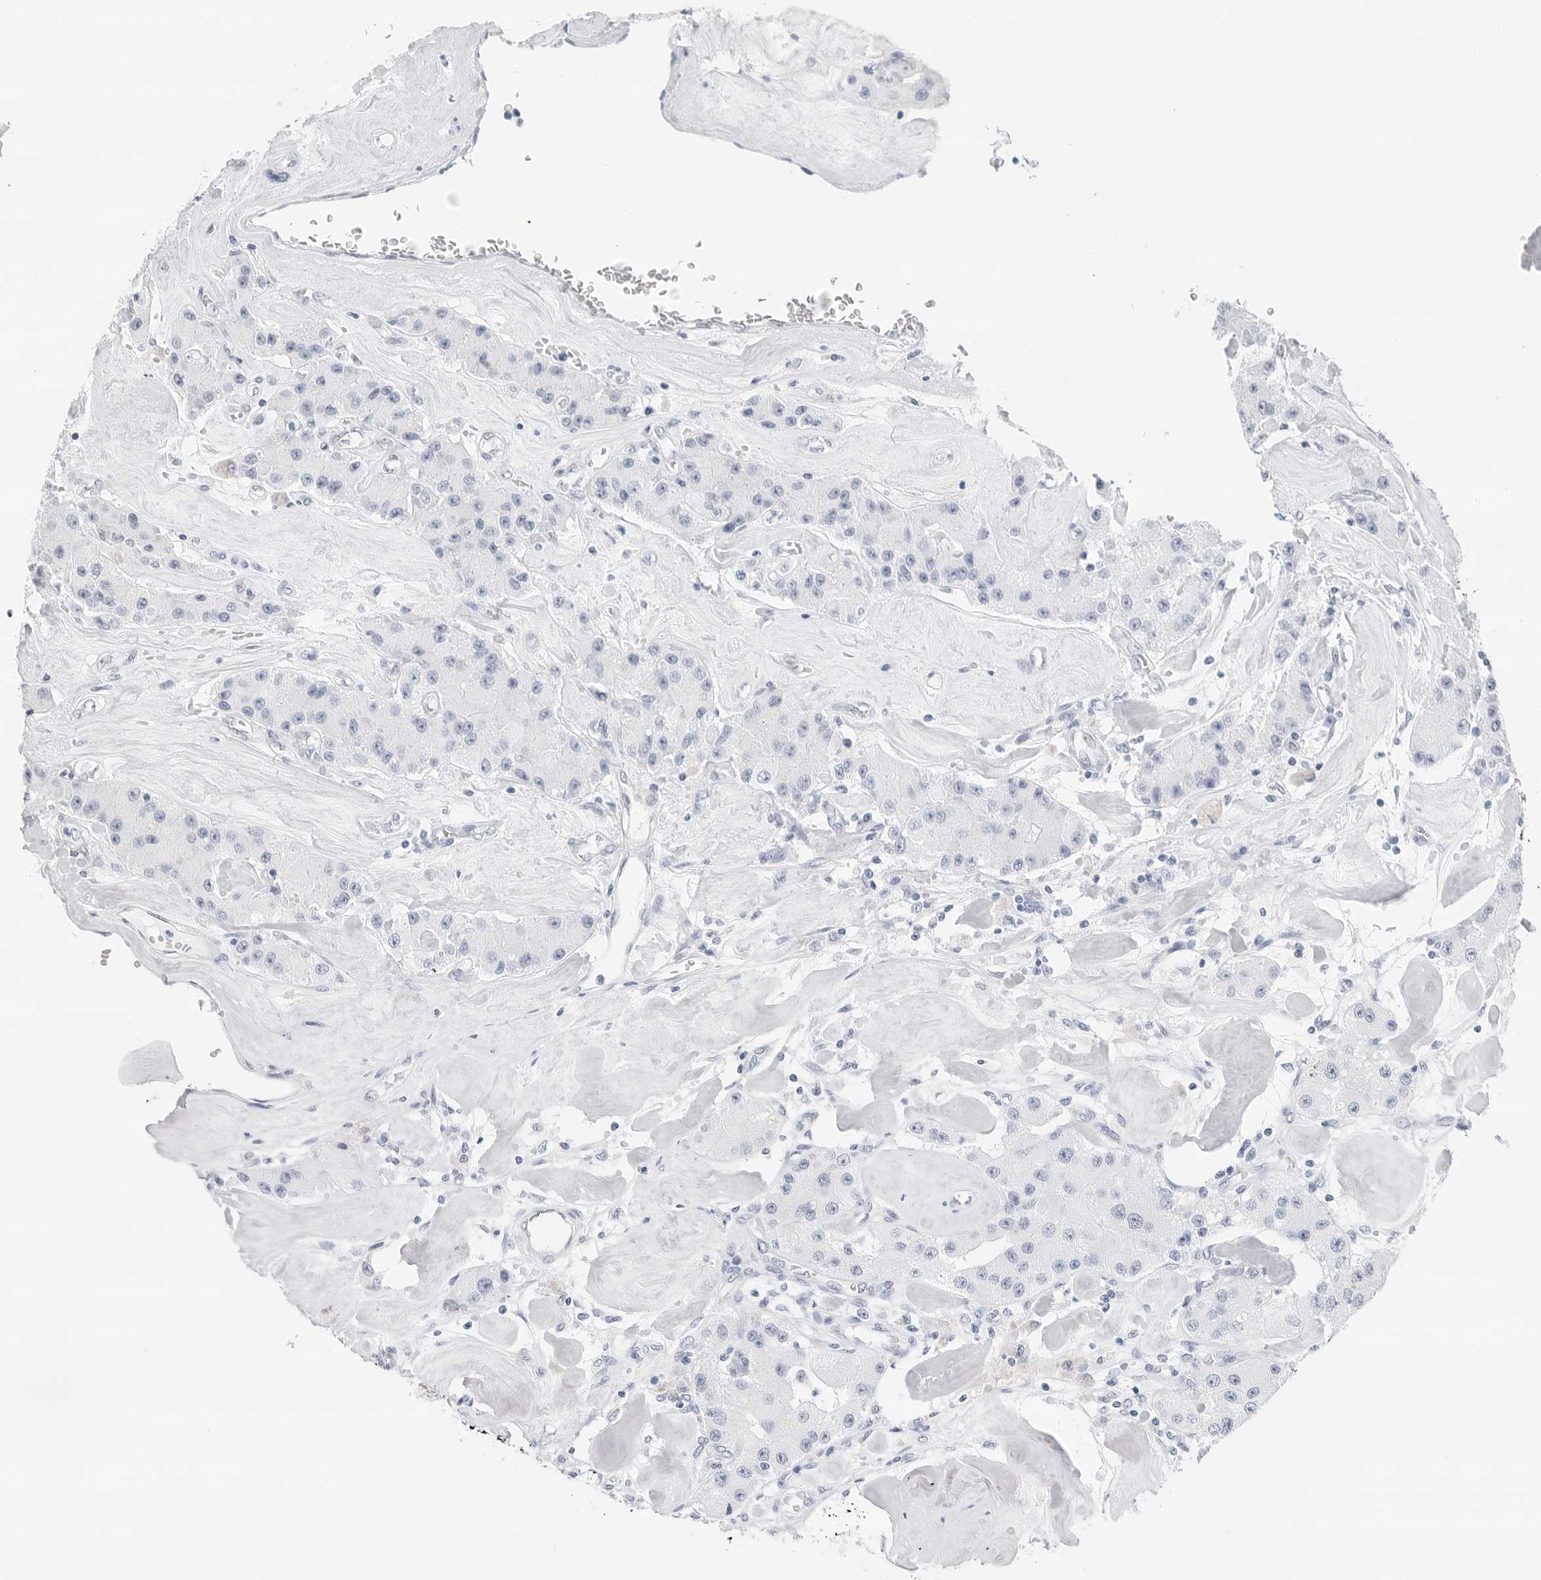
{"staining": {"intensity": "negative", "quantity": "none", "location": "none"}, "tissue": "carcinoid", "cell_type": "Tumor cells", "image_type": "cancer", "snomed": [{"axis": "morphology", "description": "Carcinoid, malignant, NOS"}, {"axis": "topography", "description": "Pancreas"}], "caption": "The micrograph displays no significant positivity in tumor cells of carcinoid (malignant).", "gene": "SLC19A1", "patient": {"sex": "male", "age": 41}}